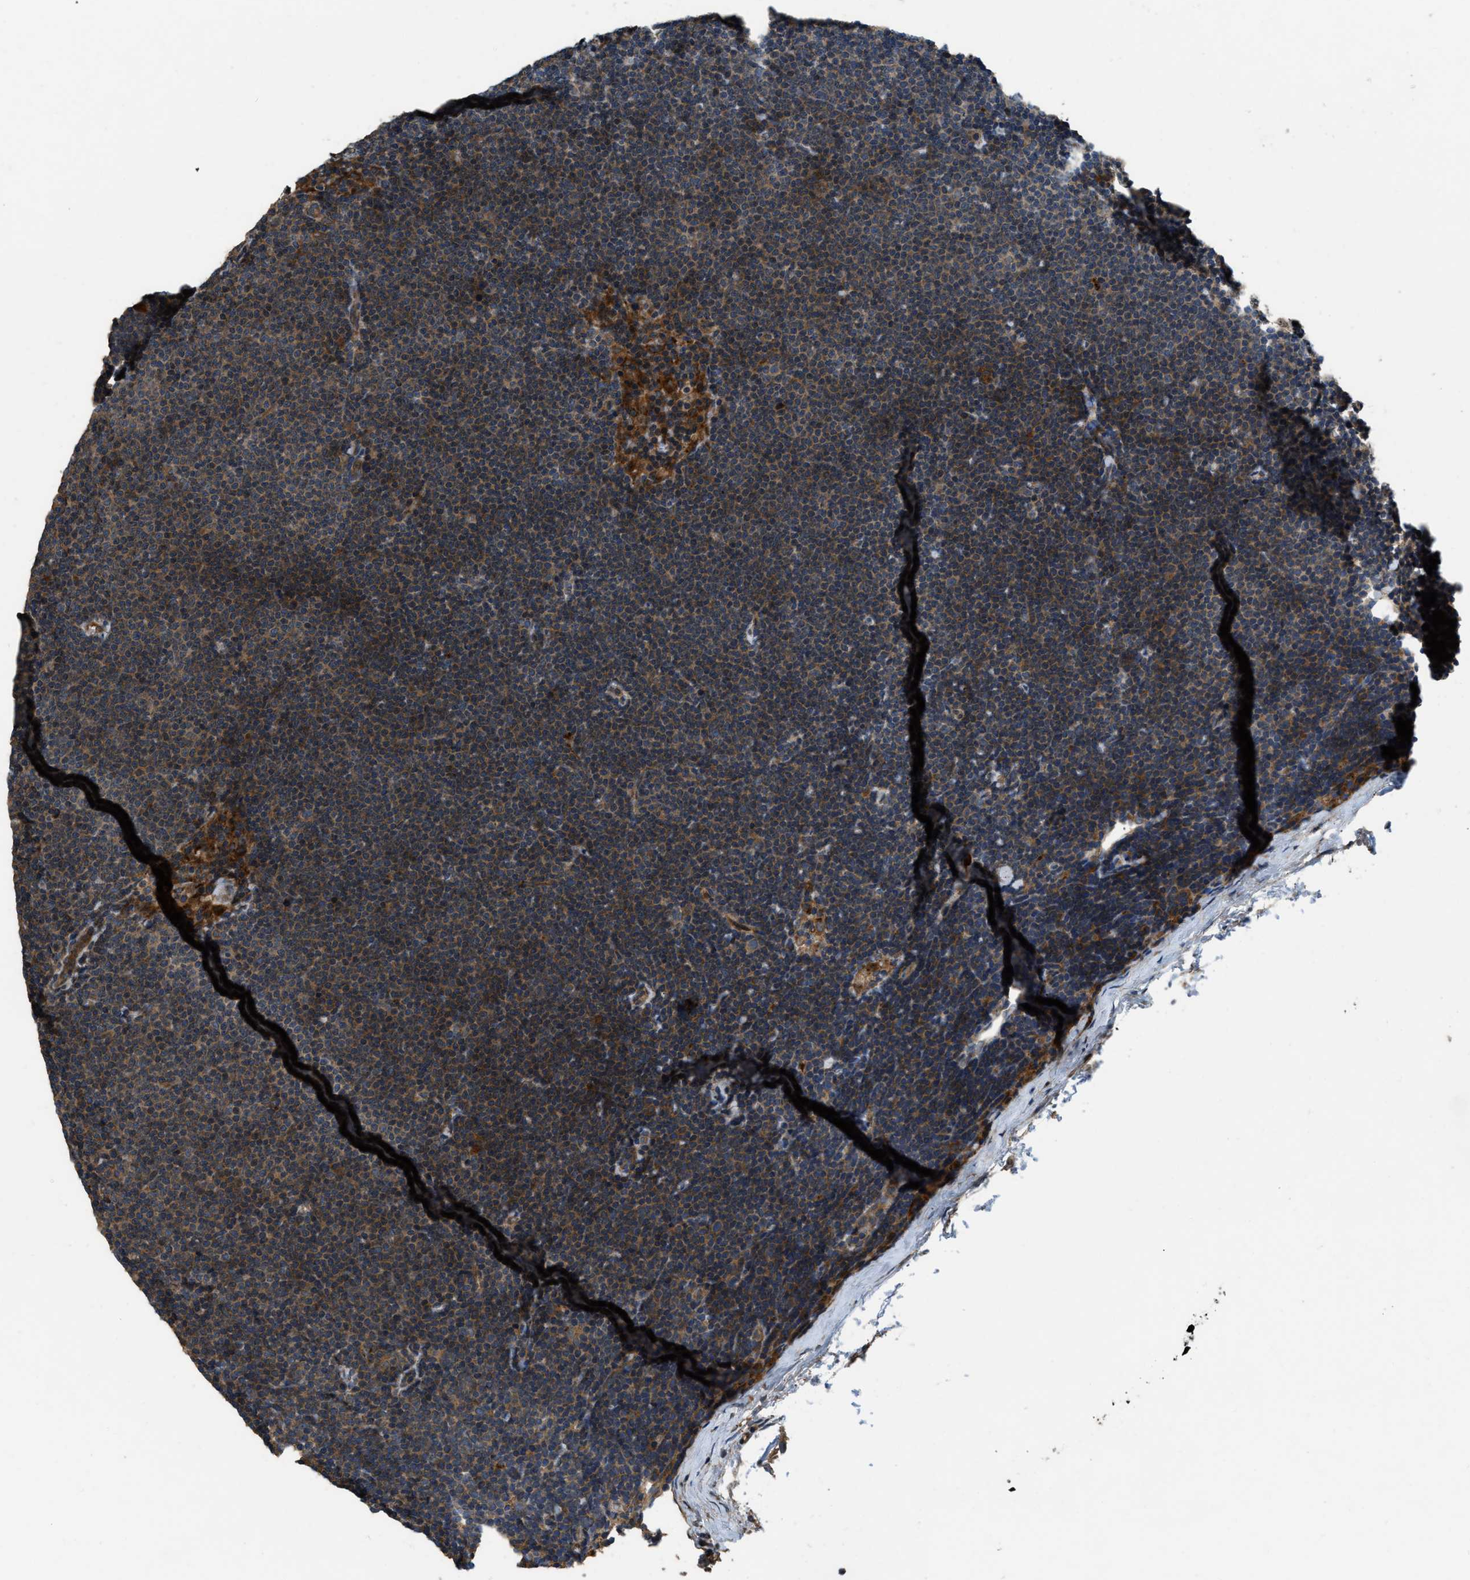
{"staining": {"intensity": "moderate", "quantity": "25%-75%", "location": "cytoplasmic/membranous"}, "tissue": "lymphoma", "cell_type": "Tumor cells", "image_type": "cancer", "snomed": [{"axis": "morphology", "description": "Malignant lymphoma, non-Hodgkin's type, Low grade"}, {"axis": "topography", "description": "Lymph node"}], "caption": "Tumor cells reveal medium levels of moderate cytoplasmic/membranous staining in about 25%-75% of cells in malignant lymphoma, non-Hodgkin's type (low-grade). The staining is performed using DAB (3,3'-diaminobenzidine) brown chromogen to label protein expression. The nuclei are counter-stained blue using hematoxylin.", "gene": "GGH", "patient": {"sex": "female", "age": 53}}